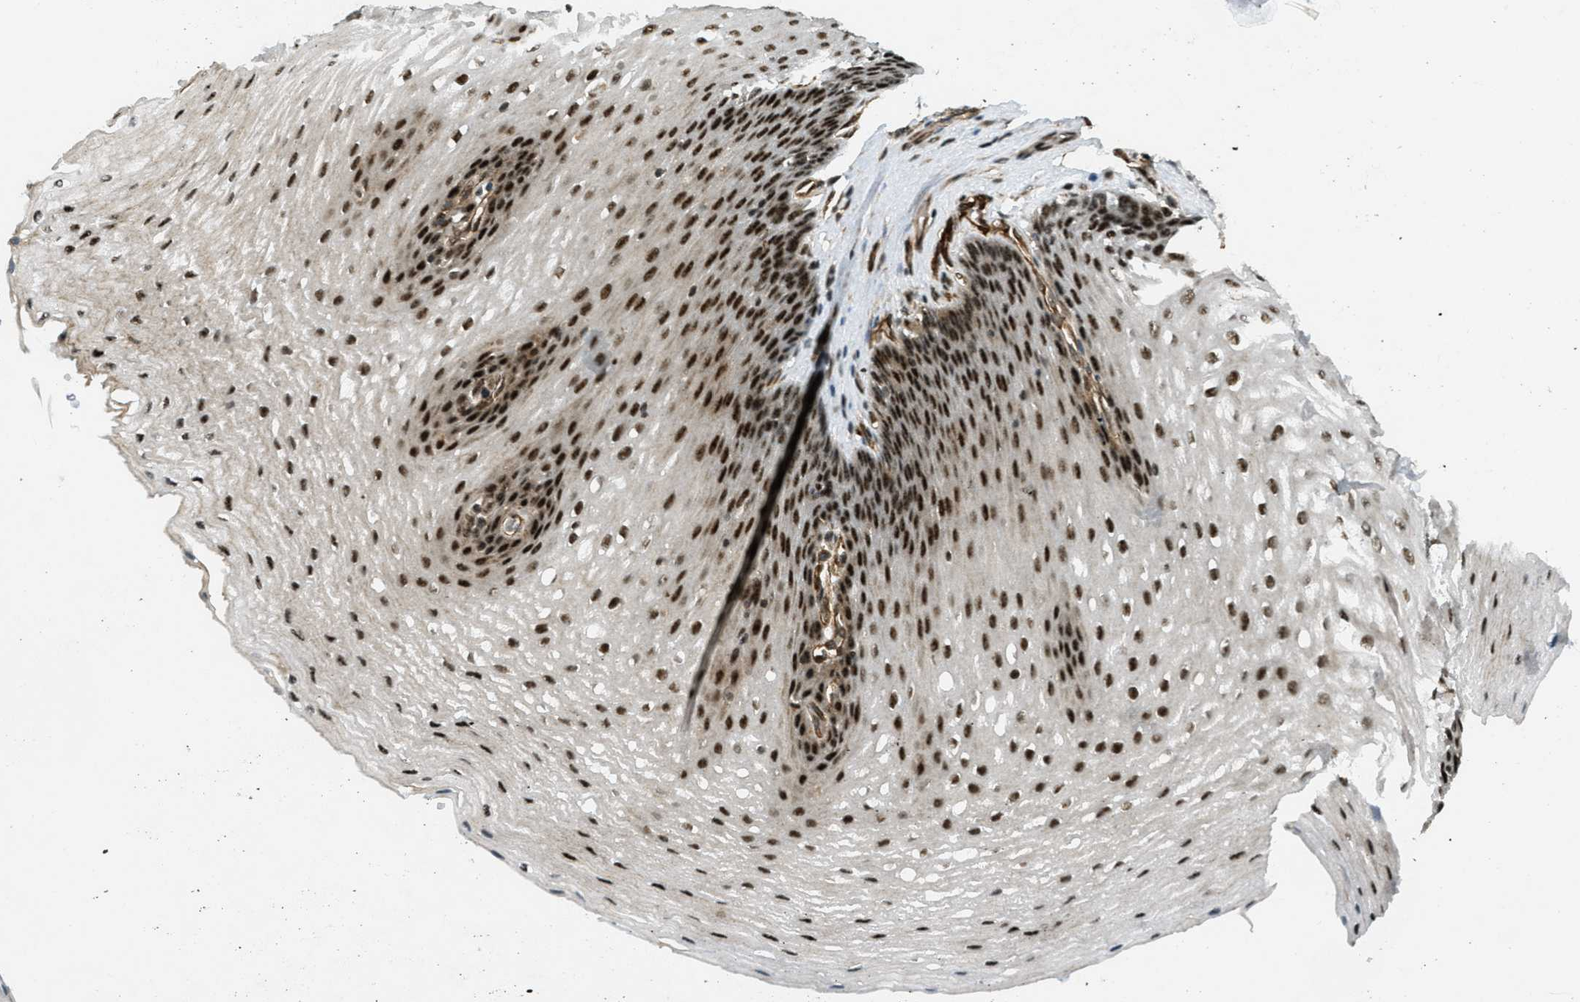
{"staining": {"intensity": "strong", "quantity": ">75%", "location": "nuclear"}, "tissue": "esophagus", "cell_type": "Squamous epithelial cells", "image_type": "normal", "snomed": [{"axis": "morphology", "description": "Normal tissue, NOS"}, {"axis": "topography", "description": "Esophagus"}], "caption": "A high amount of strong nuclear expression is present in about >75% of squamous epithelial cells in benign esophagus.", "gene": "CFAP36", "patient": {"sex": "male", "age": 48}}